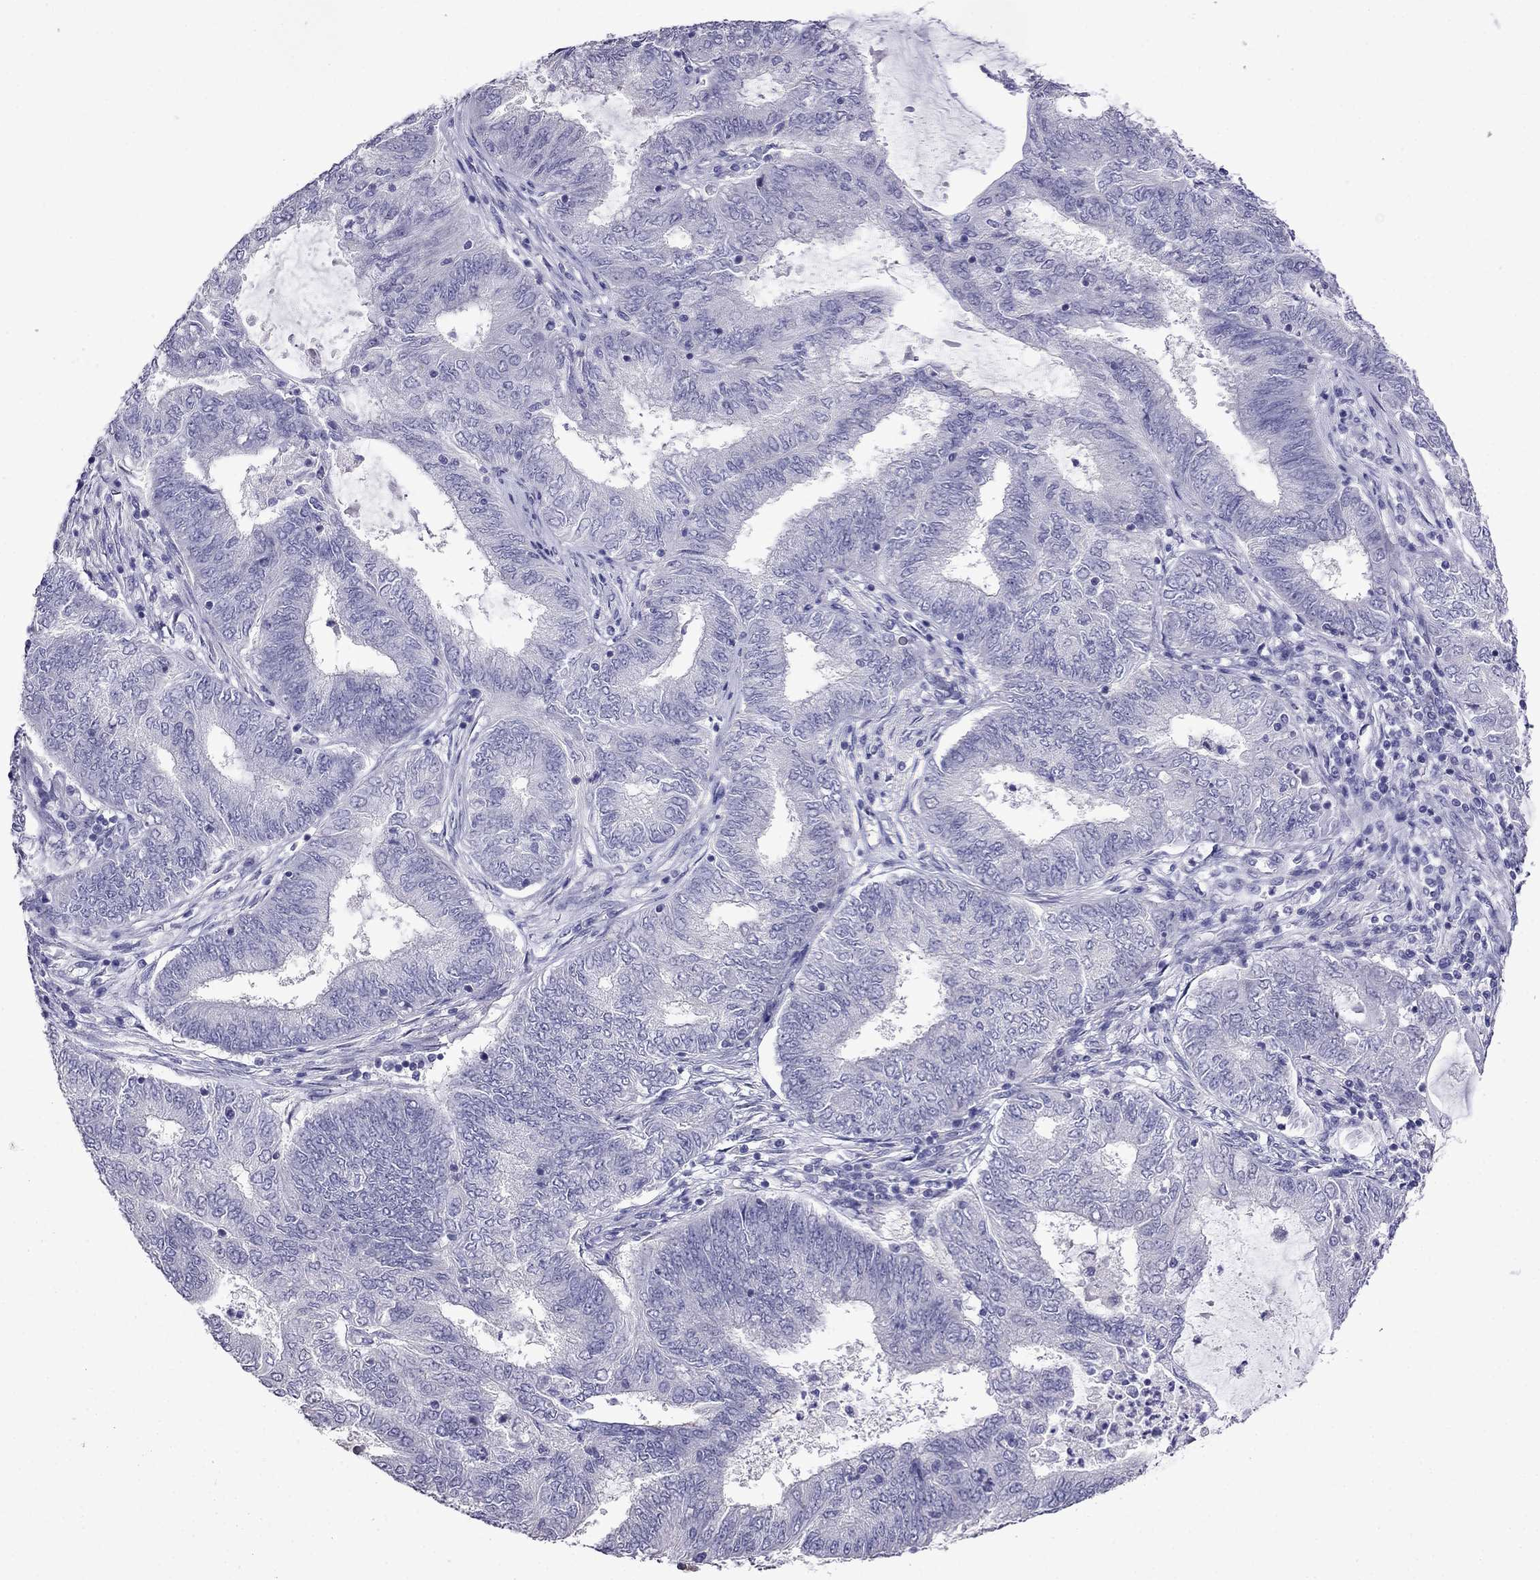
{"staining": {"intensity": "negative", "quantity": "none", "location": "none"}, "tissue": "endometrial cancer", "cell_type": "Tumor cells", "image_type": "cancer", "snomed": [{"axis": "morphology", "description": "Adenocarcinoma, NOS"}, {"axis": "topography", "description": "Endometrium"}], "caption": "Immunohistochemical staining of endometrial cancer (adenocarcinoma) reveals no significant positivity in tumor cells.", "gene": "SCNN1D", "patient": {"sex": "female", "age": 62}}